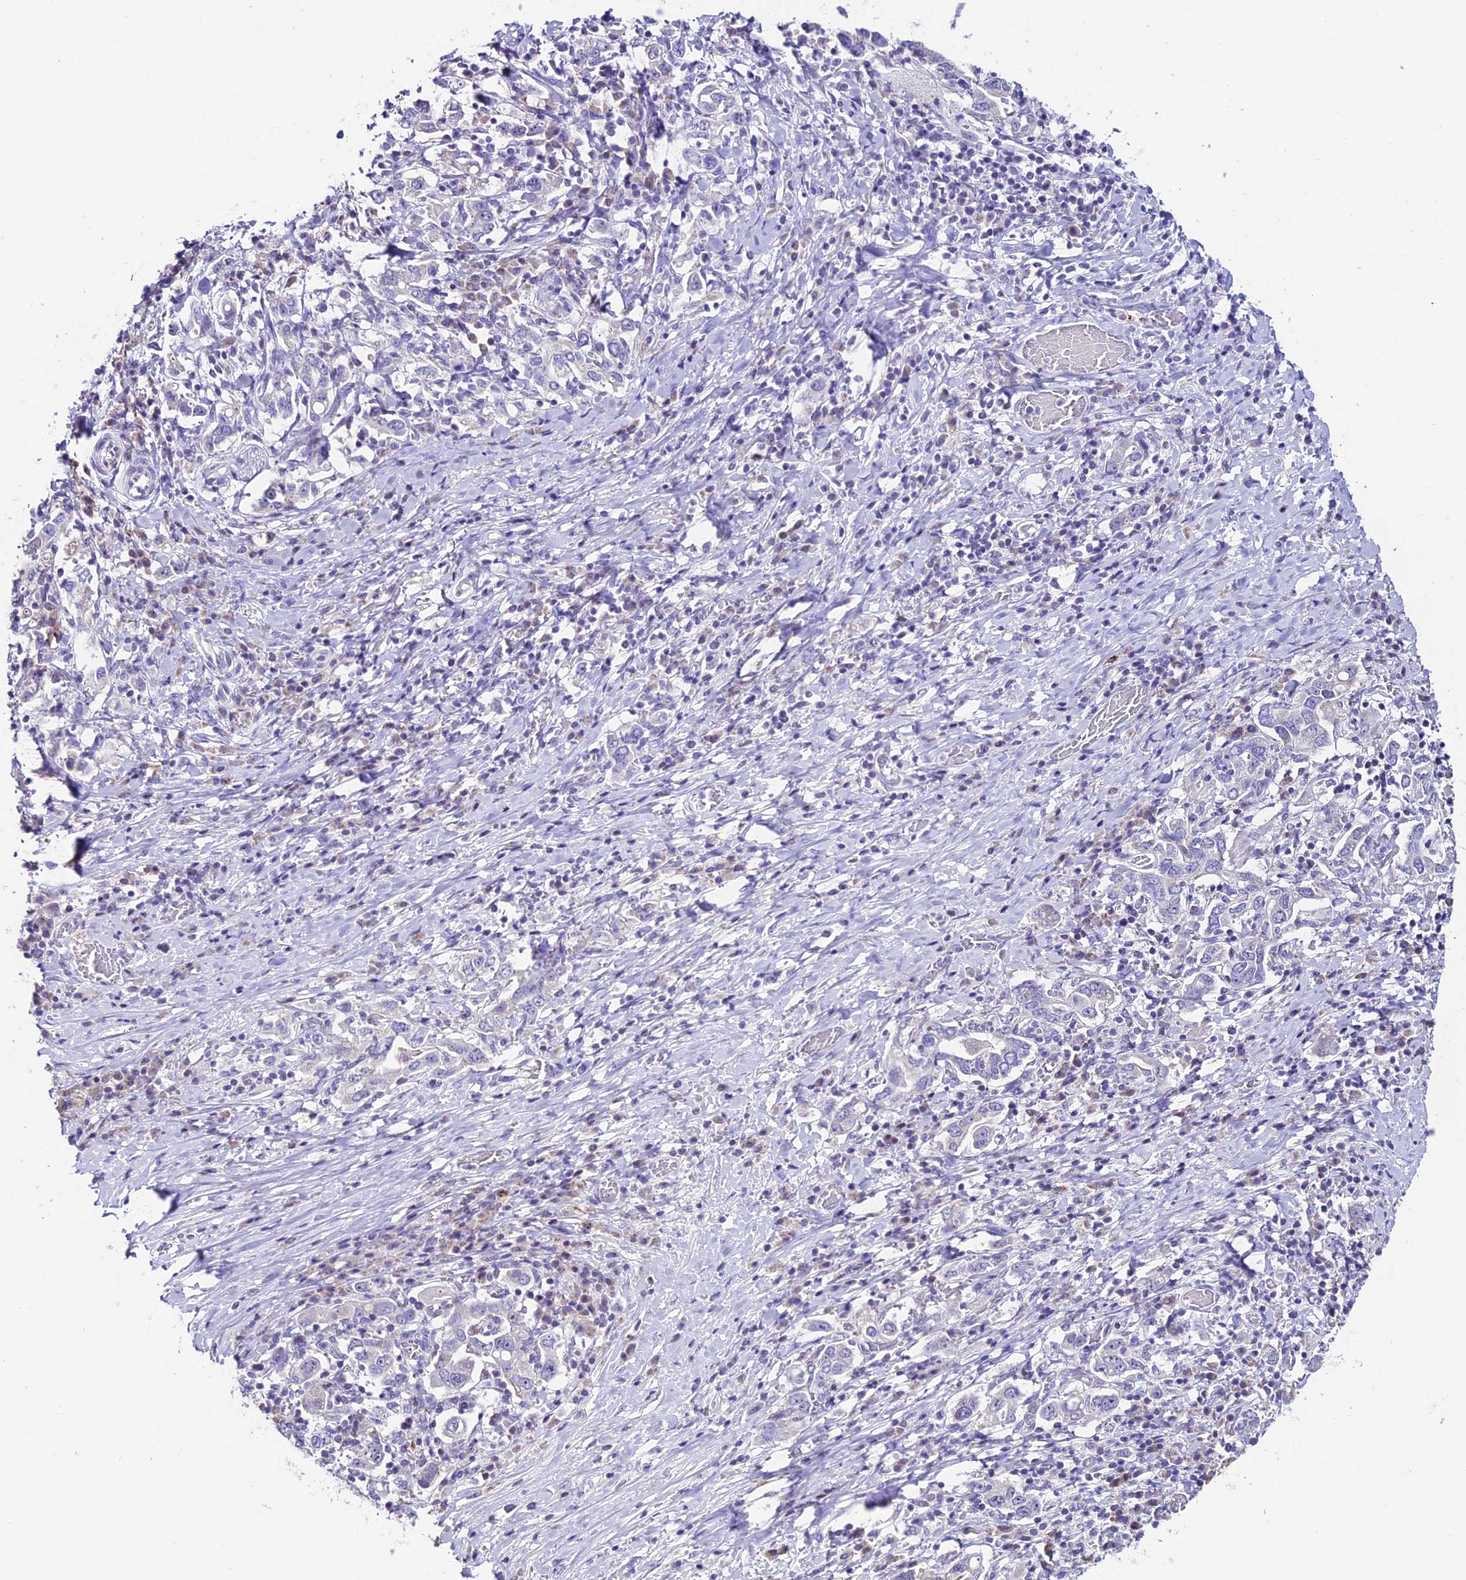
{"staining": {"intensity": "negative", "quantity": "none", "location": "none"}, "tissue": "stomach cancer", "cell_type": "Tumor cells", "image_type": "cancer", "snomed": [{"axis": "morphology", "description": "Adenocarcinoma, NOS"}, {"axis": "topography", "description": "Stomach, upper"}, {"axis": "topography", "description": "Stomach"}], "caption": "Image shows no significant protein expression in tumor cells of stomach adenocarcinoma.", "gene": "SLC10A1", "patient": {"sex": "male", "age": 62}}